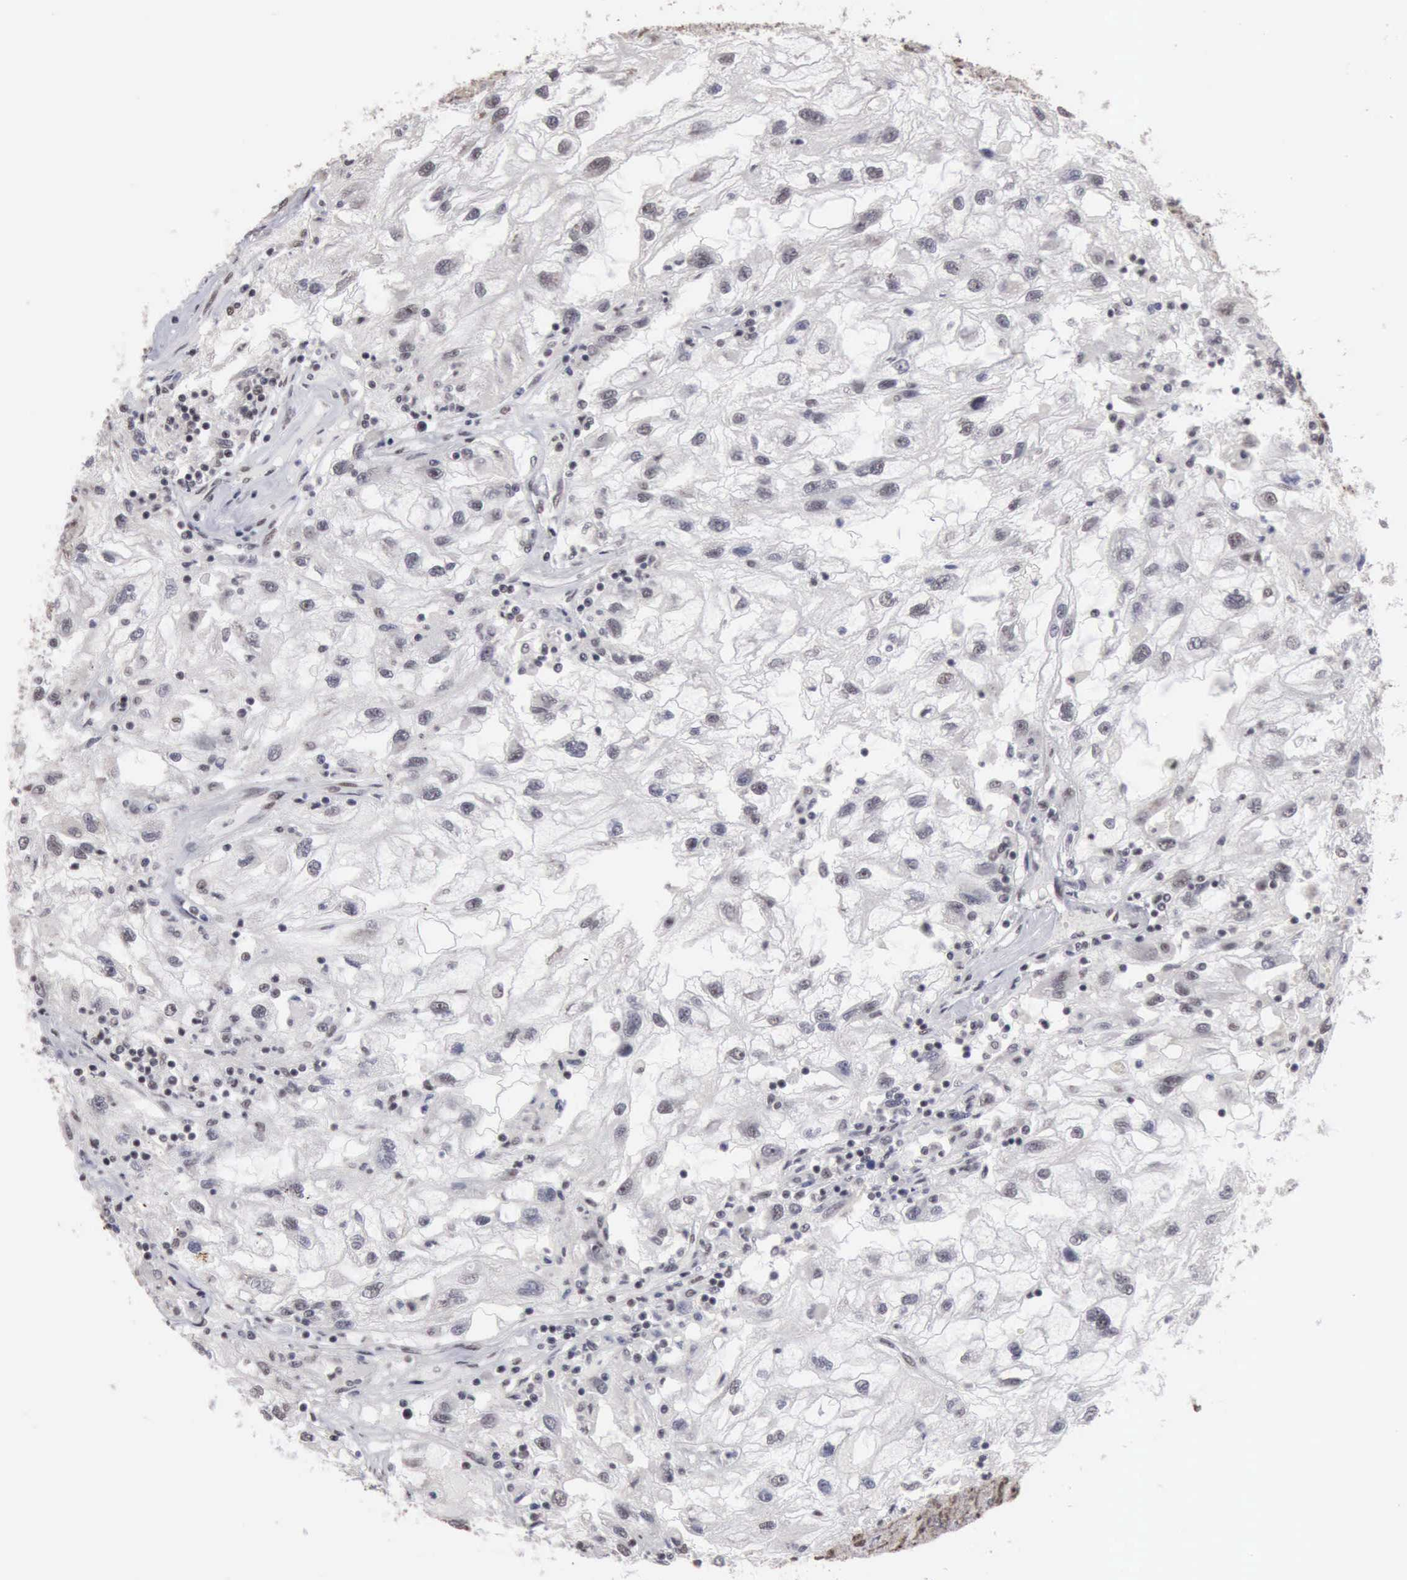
{"staining": {"intensity": "negative", "quantity": "none", "location": "none"}, "tissue": "renal cancer", "cell_type": "Tumor cells", "image_type": "cancer", "snomed": [{"axis": "morphology", "description": "Normal tissue, NOS"}, {"axis": "morphology", "description": "Adenocarcinoma, NOS"}, {"axis": "topography", "description": "Kidney"}], "caption": "DAB immunohistochemical staining of renal cancer shows no significant staining in tumor cells. (IHC, brightfield microscopy, high magnification).", "gene": "TAF1", "patient": {"sex": "male", "age": 71}}